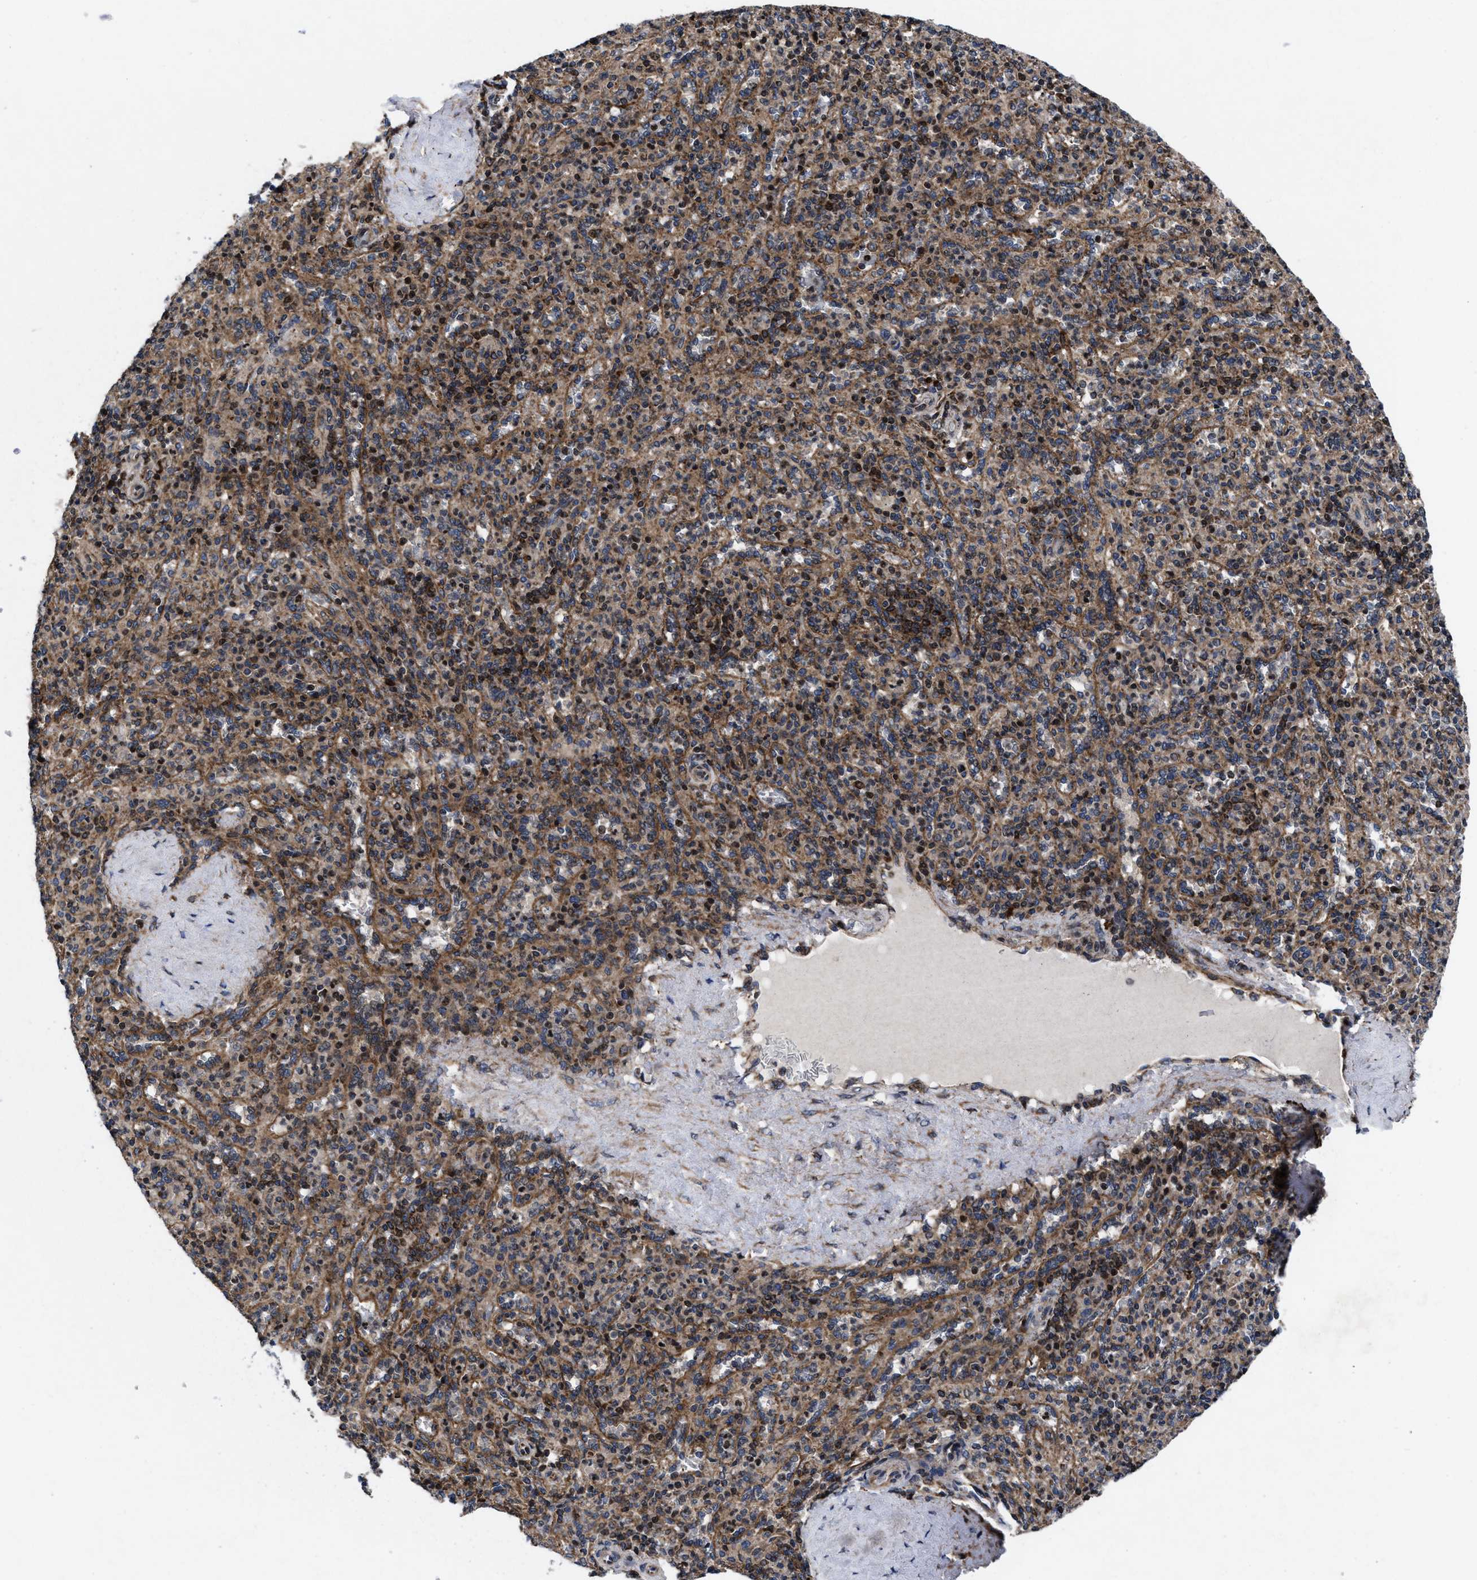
{"staining": {"intensity": "weak", "quantity": ">75%", "location": "cytoplasmic/membranous"}, "tissue": "spleen", "cell_type": "Cells in red pulp", "image_type": "normal", "snomed": [{"axis": "morphology", "description": "Normal tissue, NOS"}, {"axis": "topography", "description": "Spleen"}], "caption": "Immunohistochemical staining of unremarkable spleen exhibits >75% levels of weak cytoplasmic/membranous protein staining in approximately >75% of cells in red pulp.", "gene": "MRPL50", "patient": {"sex": "male", "age": 36}}